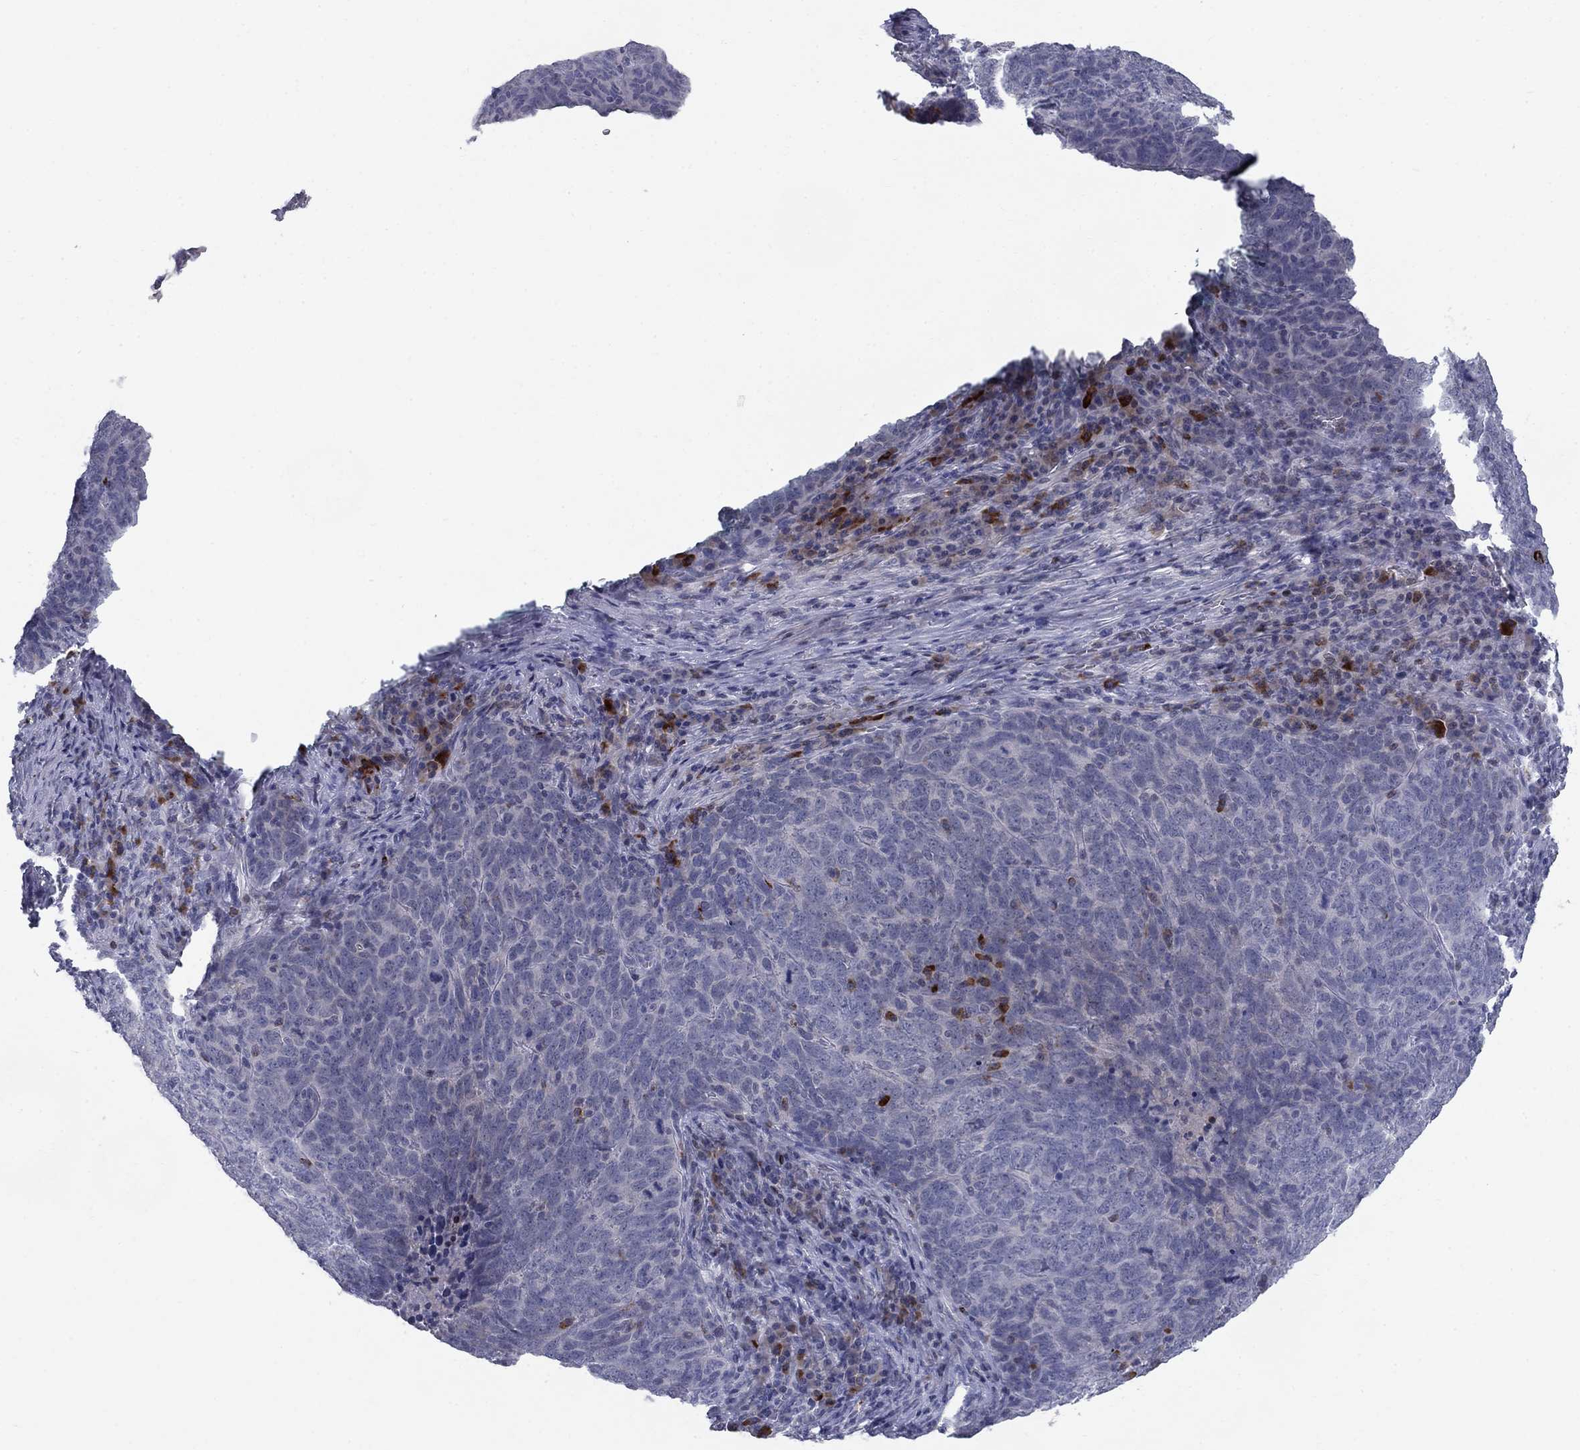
{"staining": {"intensity": "negative", "quantity": "none", "location": "none"}, "tissue": "skin cancer", "cell_type": "Tumor cells", "image_type": "cancer", "snomed": [{"axis": "morphology", "description": "Squamous cell carcinoma, NOS"}, {"axis": "topography", "description": "Skin"}, {"axis": "topography", "description": "Anal"}], "caption": "Tumor cells show no significant expression in skin cancer (squamous cell carcinoma).", "gene": "NTRK2", "patient": {"sex": "female", "age": 51}}